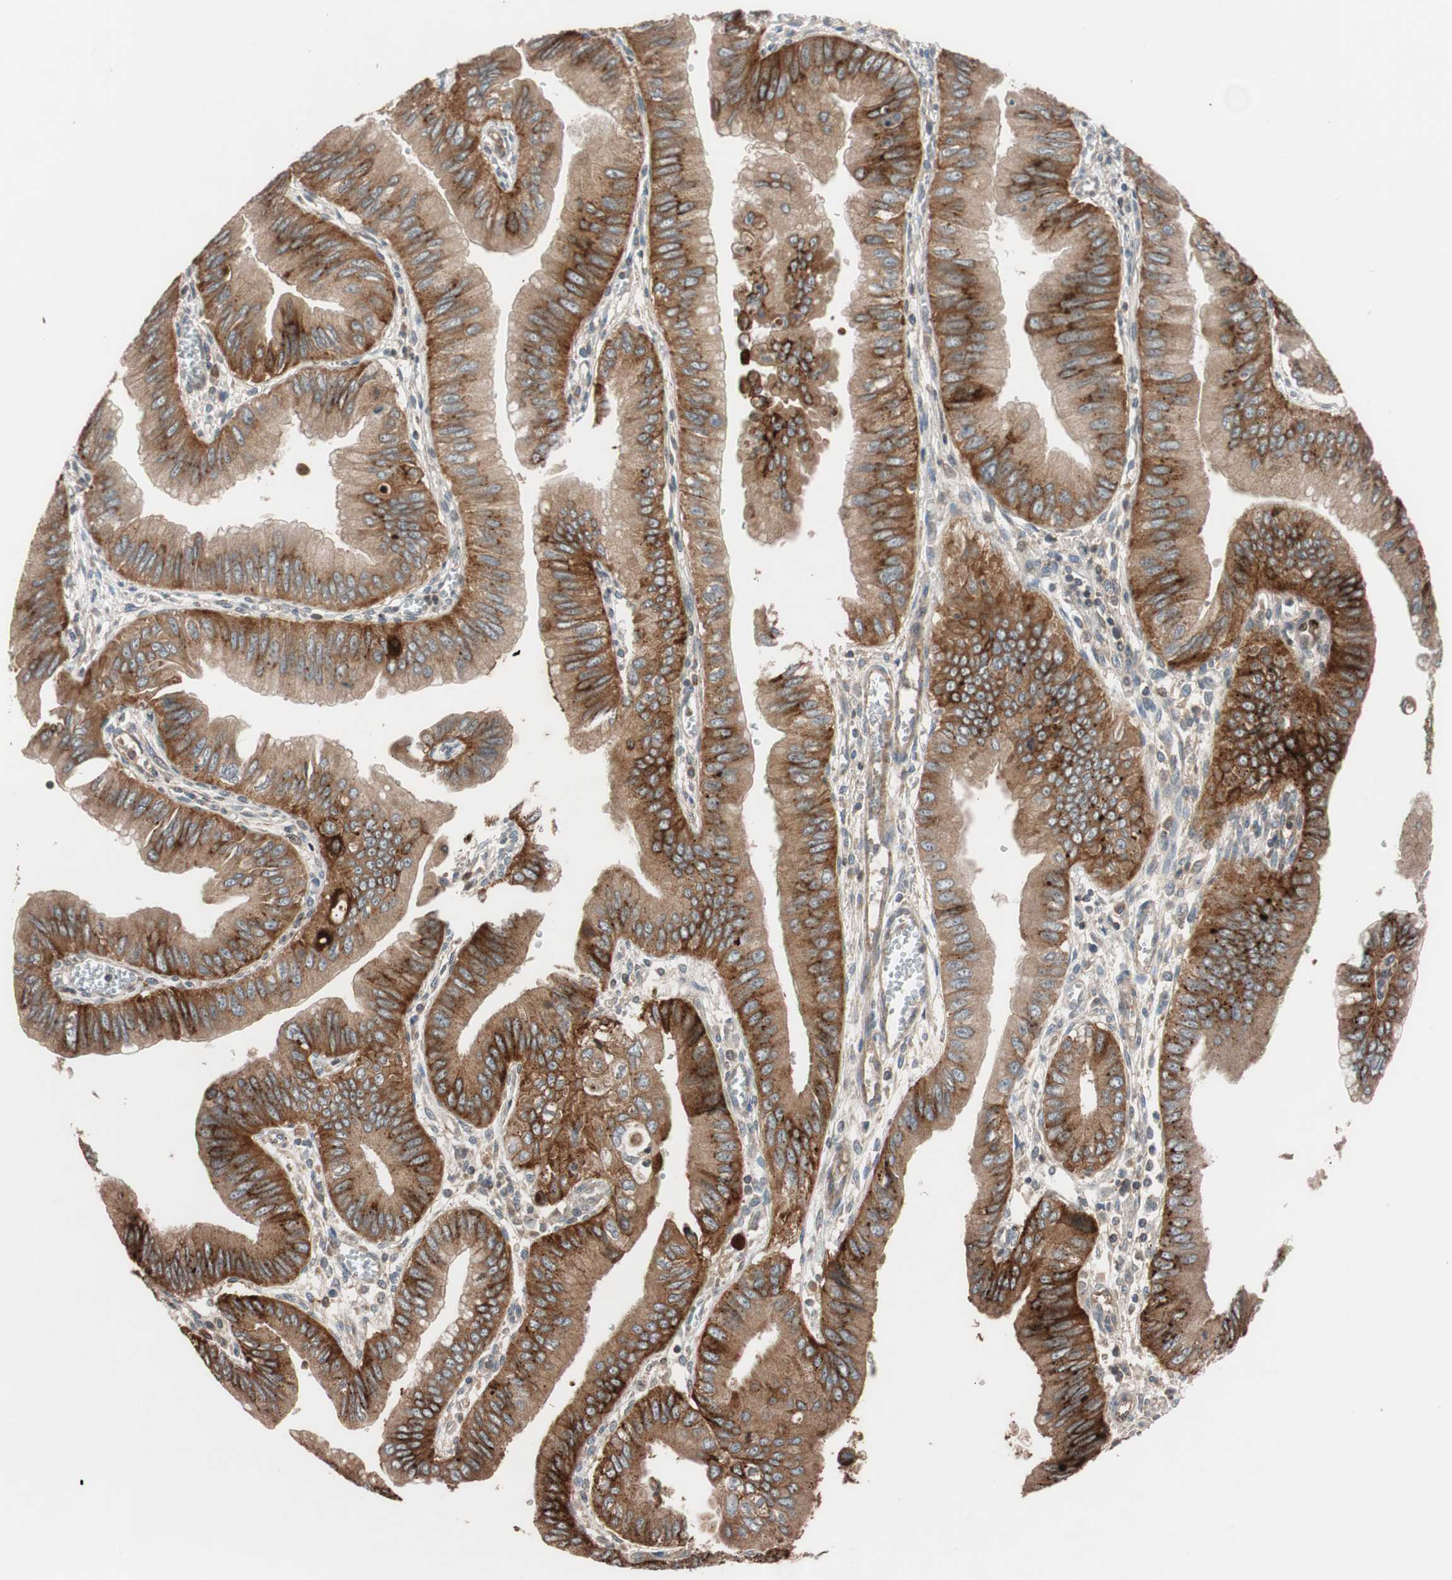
{"staining": {"intensity": "strong", "quantity": ">75%", "location": "cytoplasmic/membranous"}, "tissue": "pancreatic cancer", "cell_type": "Tumor cells", "image_type": "cancer", "snomed": [{"axis": "morphology", "description": "Normal tissue, NOS"}, {"axis": "topography", "description": "Lymph node"}], "caption": "Immunohistochemistry (IHC) histopathology image of human pancreatic cancer stained for a protein (brown), which exhibits high levels of strong cytoplasmic/membranous staining in approximately >75% of tumor cells.", "gene": "SDC4", "patient": {"sex": "male", "age": 50}}